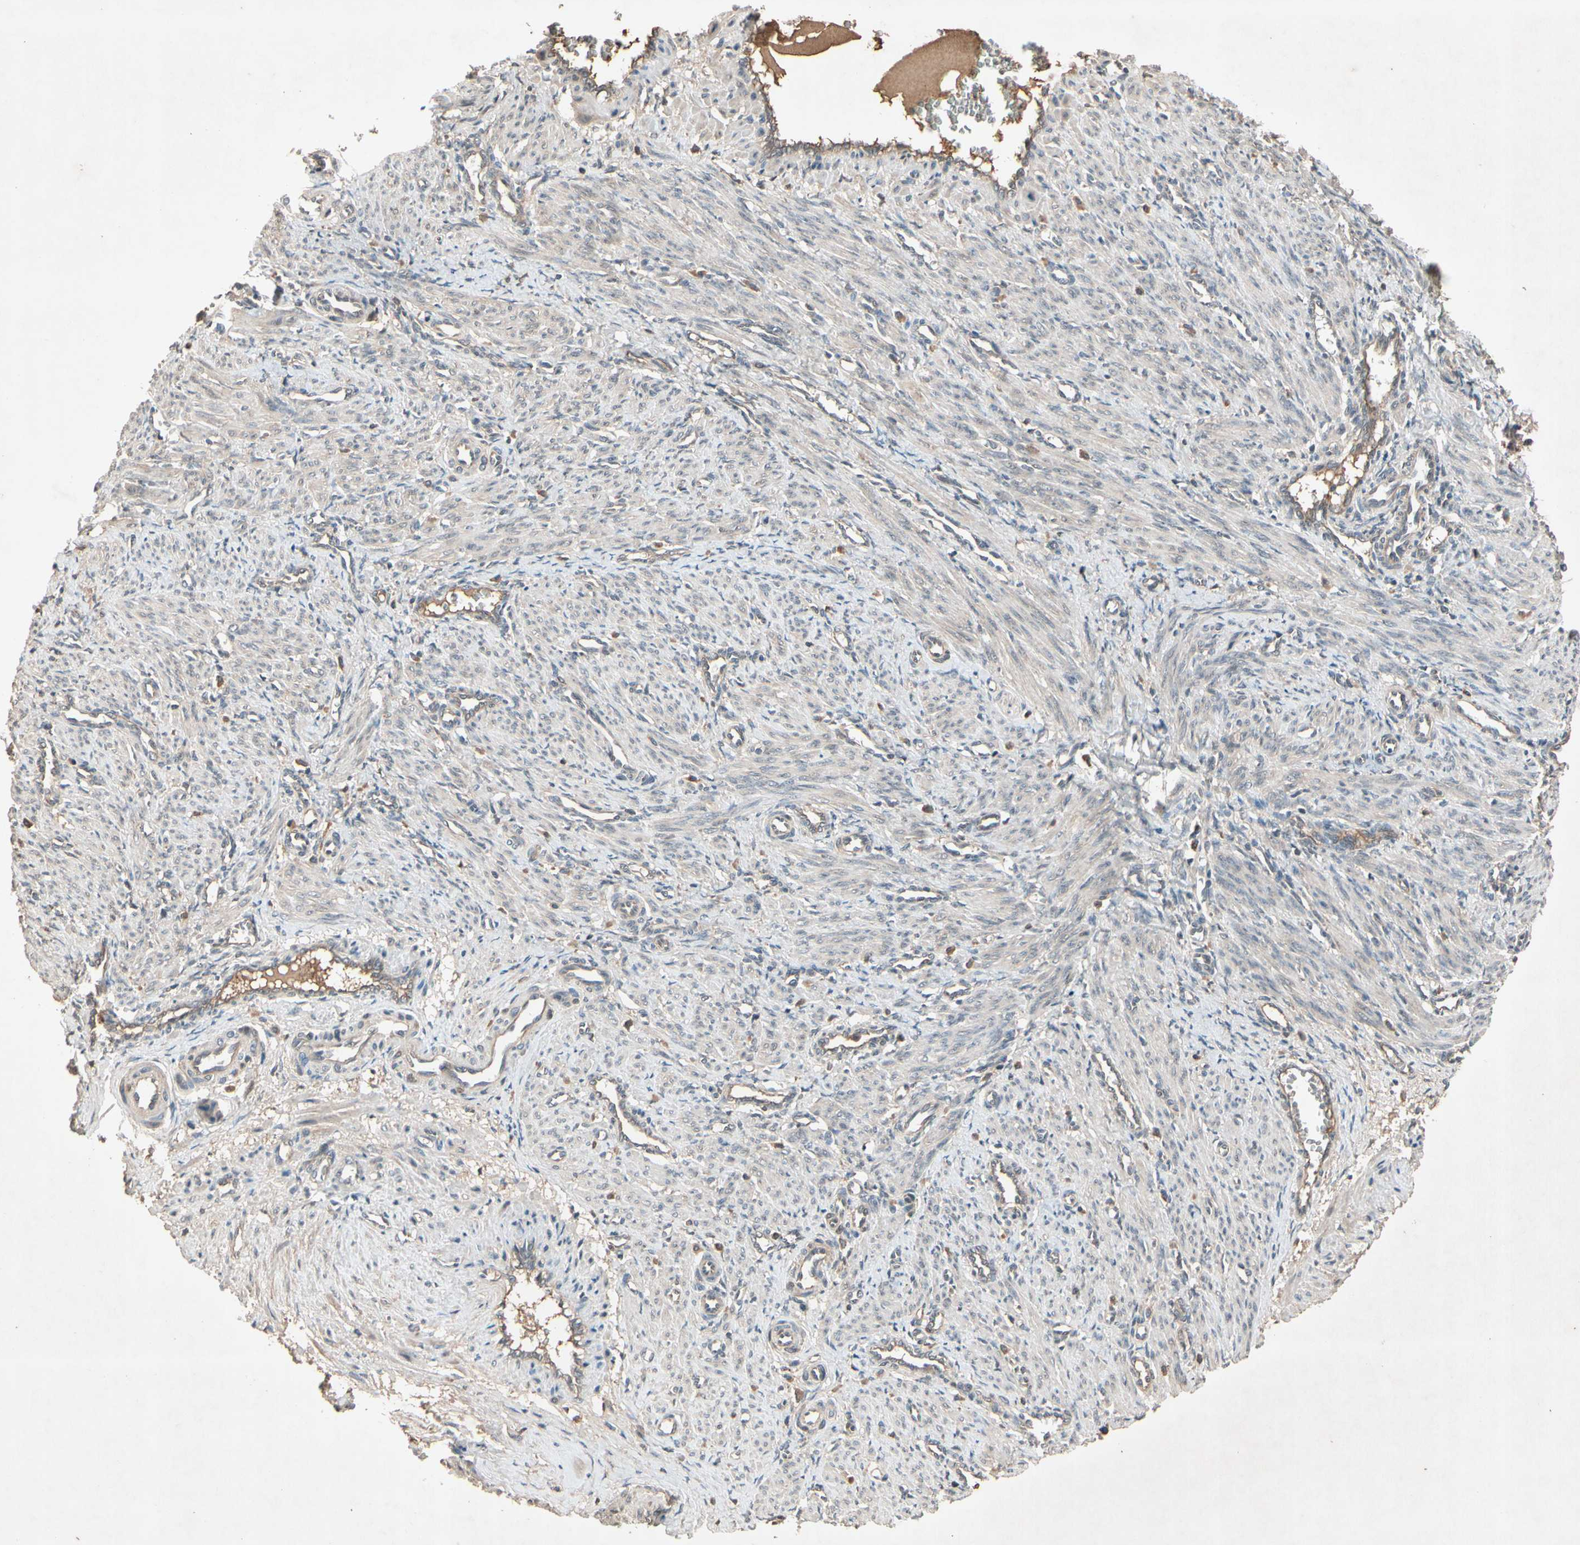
{"staining": {"intensity": "weak", "quantity": ">75%", "location": "cytoplasmic/membranous"}, "tissue": "smooth muscle", "cell_type": "Smooth muscle cells", "image_type": "normal", "snomed": [{"axis": "morphology", "description": "Normal tissue, NOS"}, {"axis": "topography", "description": "Endometrium"}], "caption": "The histopathology image shows a brown stain indicating the presence of a protein in the cytoplasmic/membranous of smooth muscle cells in smooth muscle. Using DAB (3,3'-diaminobenzidine) (brown) and hematoxylin (blue) stains, captured at high magnification using brightfield microscopy.", "gene": "NSF", "patient": {"sex": "female", "age": 33}}